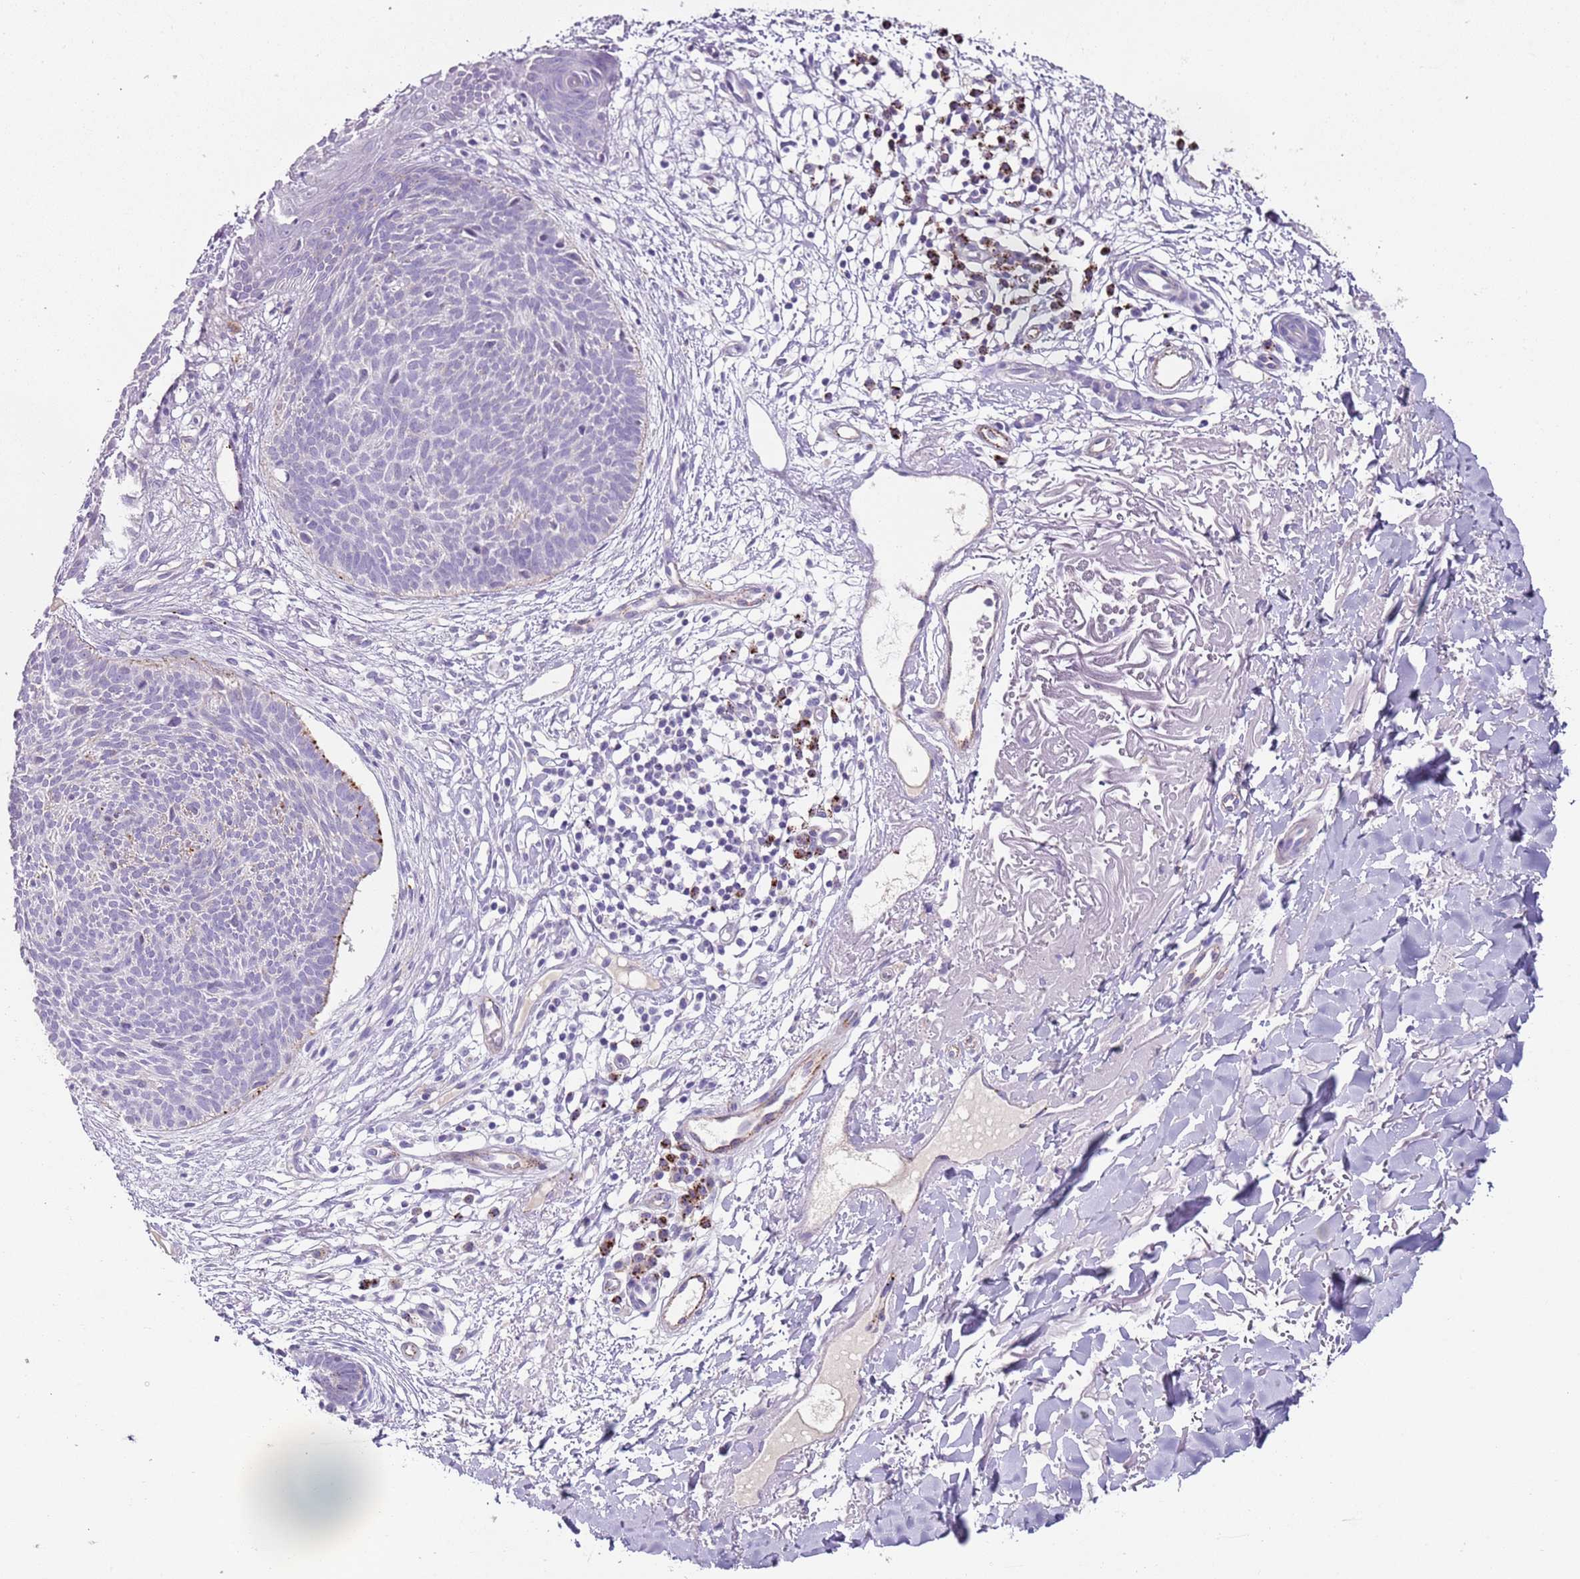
{"staining": {"intensity": "negative", "quantity": "none", "location": "none"}, "tissue": "skin cancer", "cell_type": "Tumor cells", "image_type": "cancer", "snomed": [{"axis": "morphology", "description": "Basal cell carcinoma"}, {"axis": "topography", "description": "Skin"}], "caption": "An immunohistochemistry (IHC) micrograph of skin cancer (basal cell carcinoma) is shown. There is no staining in tumor cells of skin cancer (basal cell carcinoma). (DAB IHC, high magnification).", "gene": "LRRN3", "patient": {"sex": "male", "age": 84}}